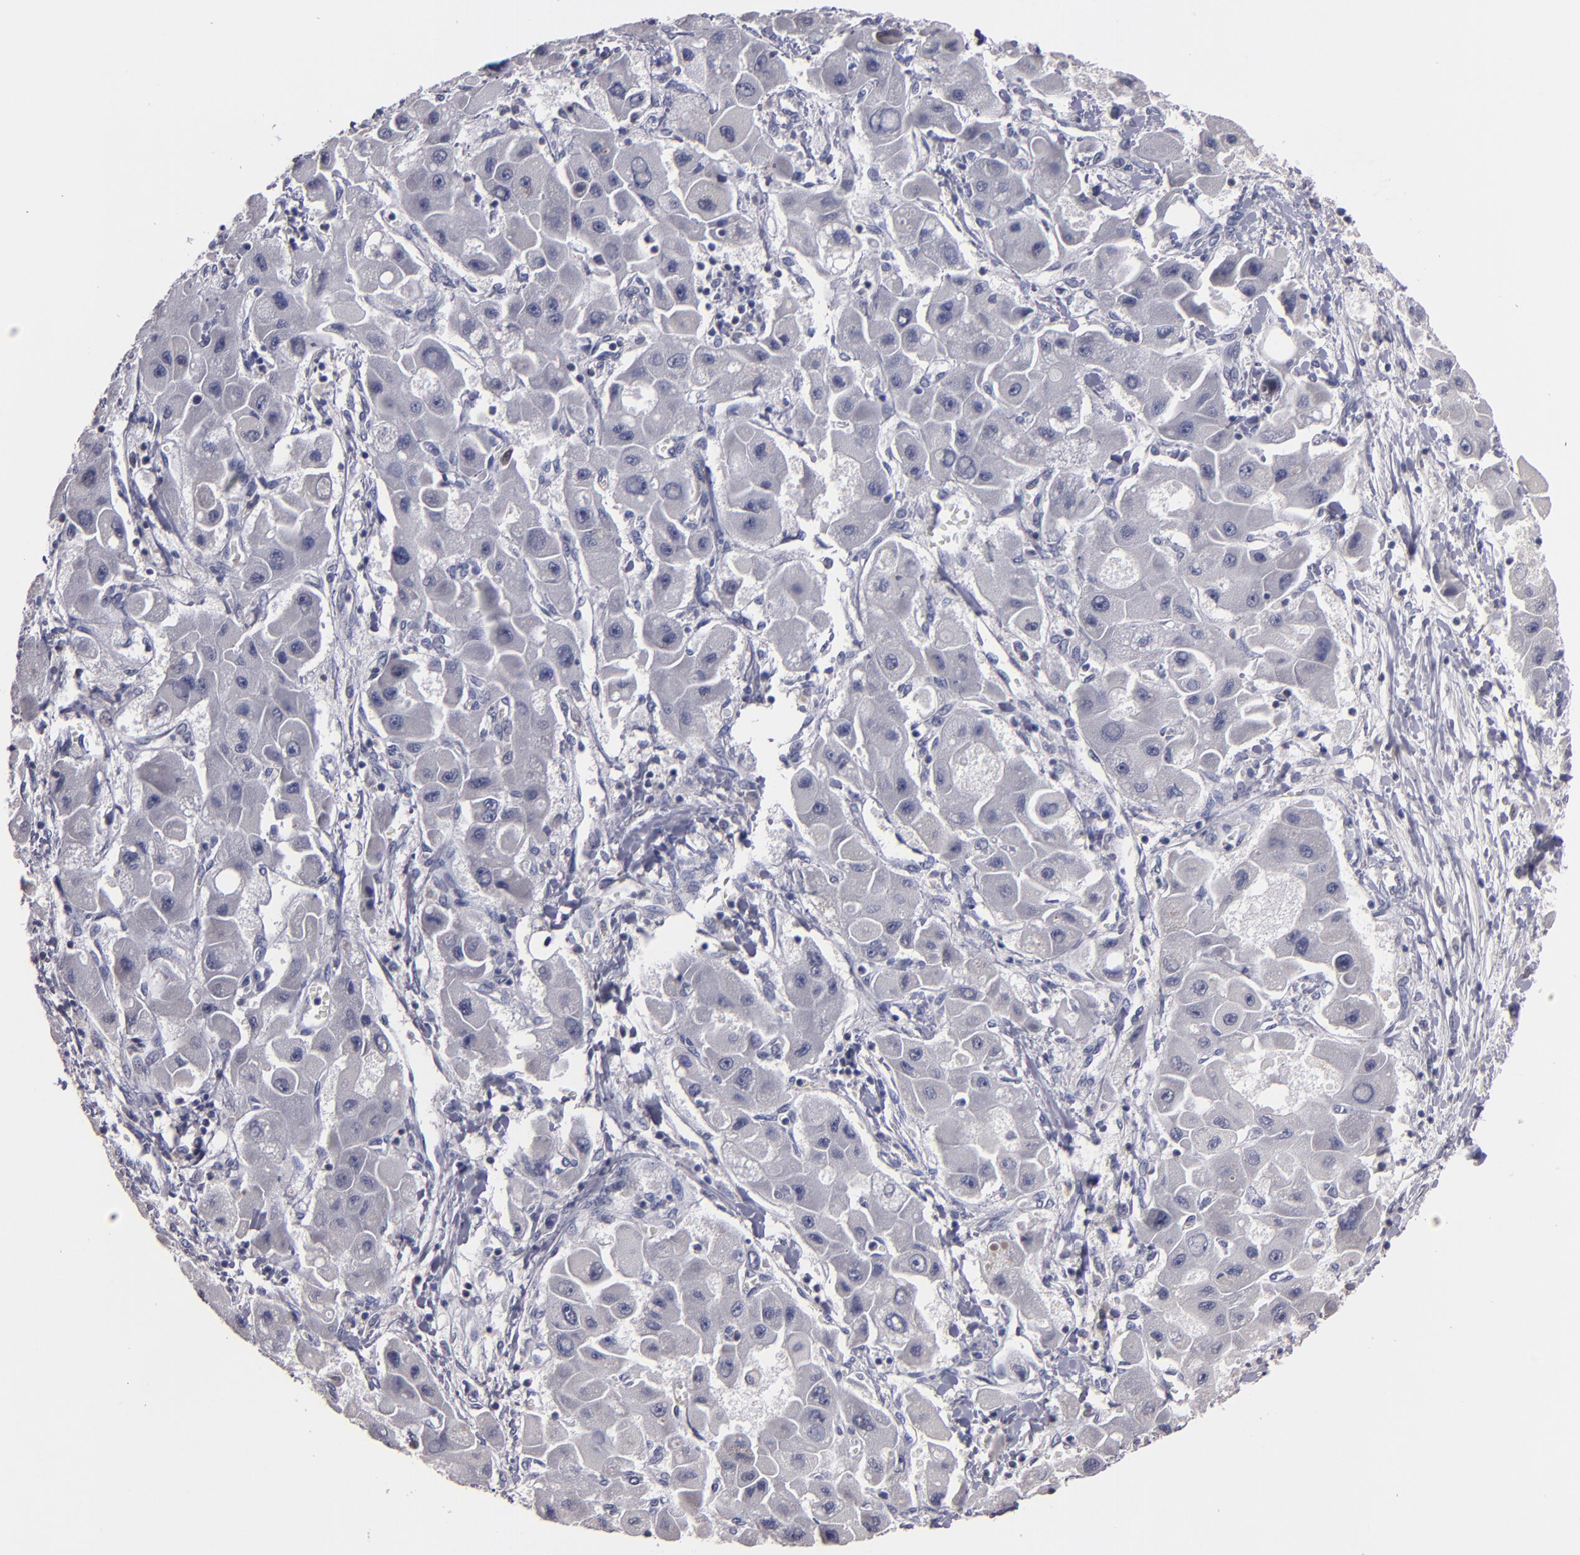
{"staining": {"intensity": "negative", "quantity": "none", "location": "none"}, "tissue": "liver cancer", "cell_type": "Tumor cells", "image_type": "cancer", "snomed": [{"axis": "morphology", "description": "Carcinoma, Hepatocellular, NOS"}, {"axis": "topography", "description": "Liver"}], "caption": "Tumor cells are negative for brown protein staining in liver cancer.", "gene": "S100A1", "patient": {"sex": "male", "age": 24}}